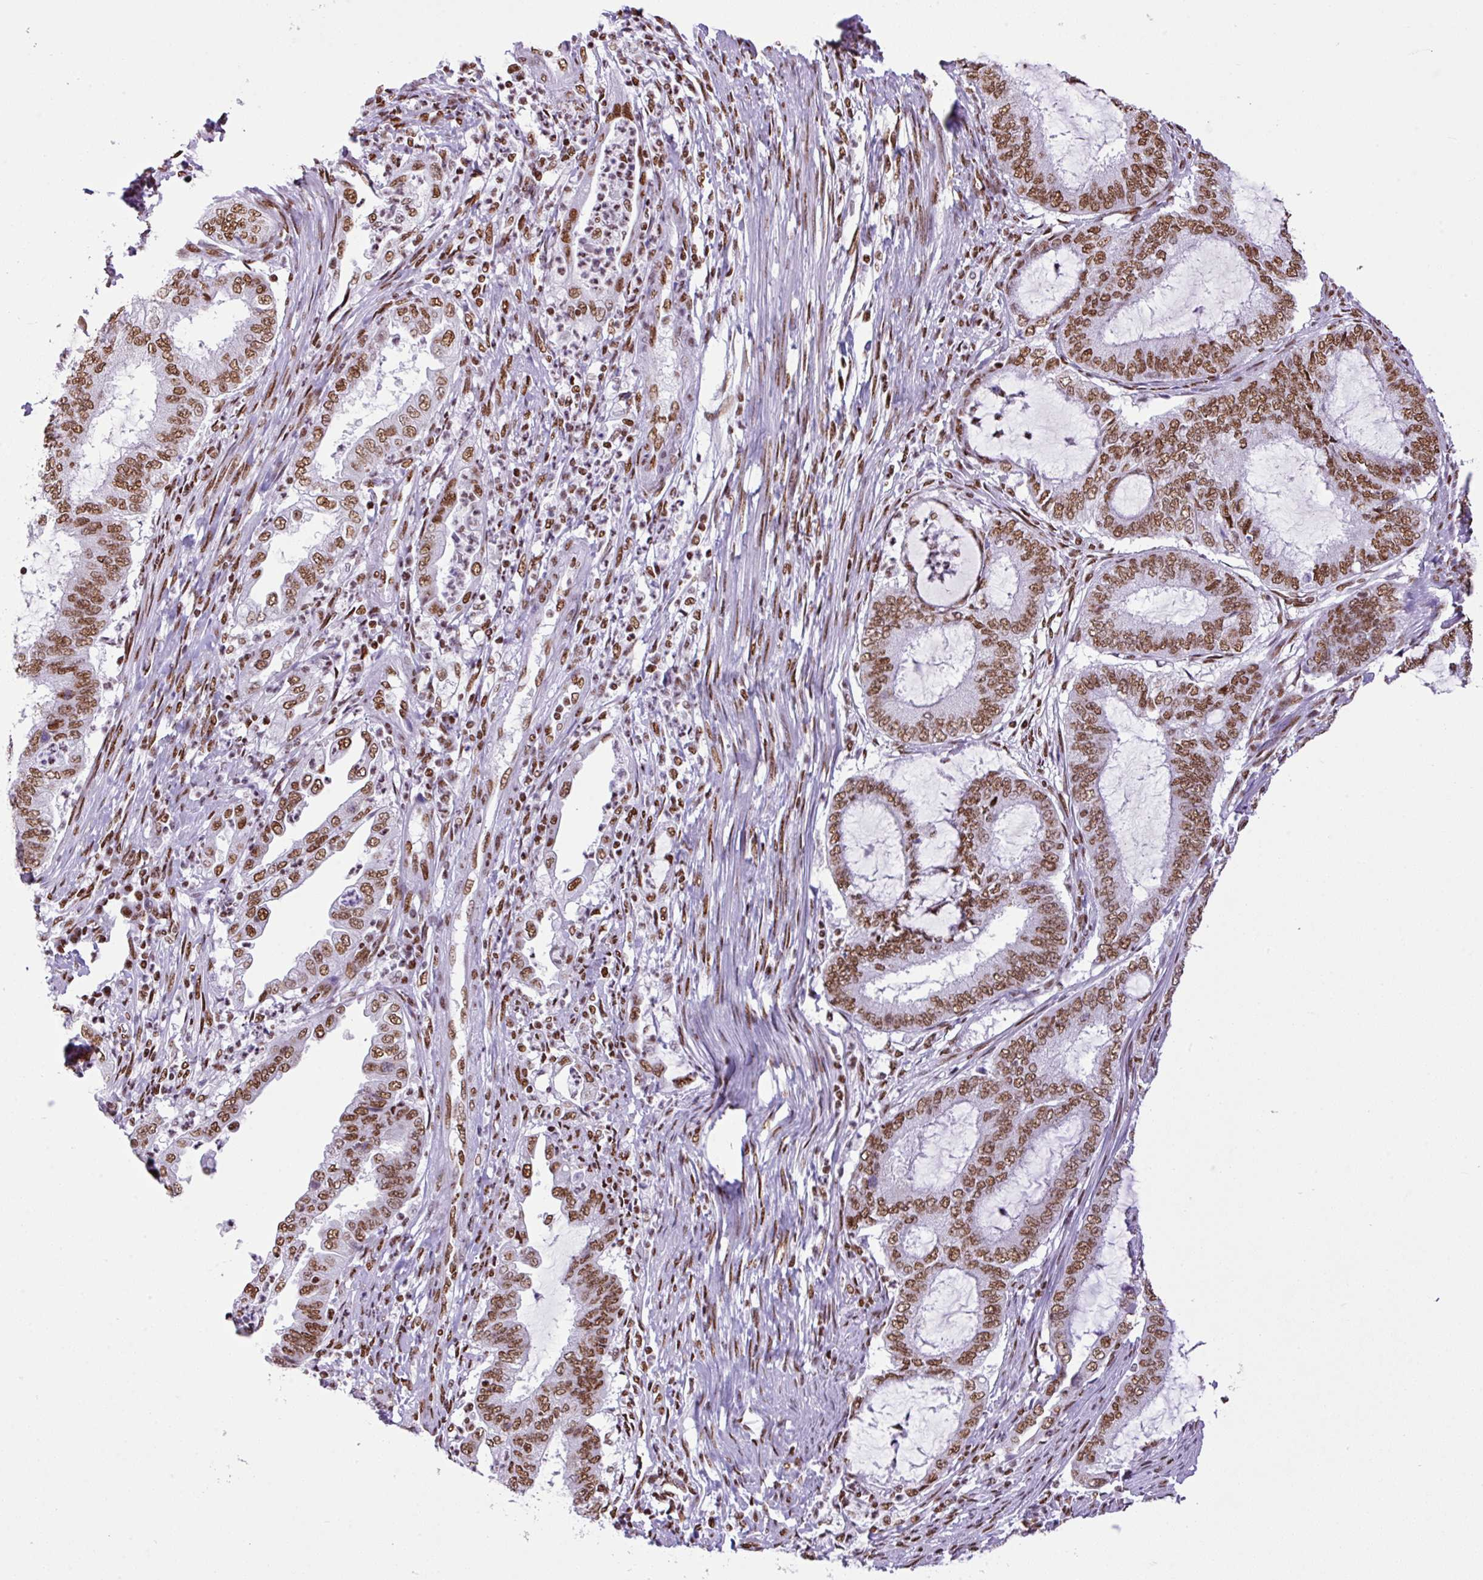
{"staining": {"intensity": "moderate", "quantity": ">75%", "location": "nuclear"}, "tissue": "endometrial cancer", "cell_type": "Tumor cells", "image_type": "cancer", "snomed": [{"axis": "morphology", "description": "Adenocarcinoma, NOS"}, {"axis": "topography", "description": "Endometrium"}], "caption": "Endometrial cancer tissue exhibits moderate nuclear staining in about >75% of tumor cells, visualized by immunohistochemistry.", "gene": "RARG", "patient": {"sex": "female", "age": 51}}